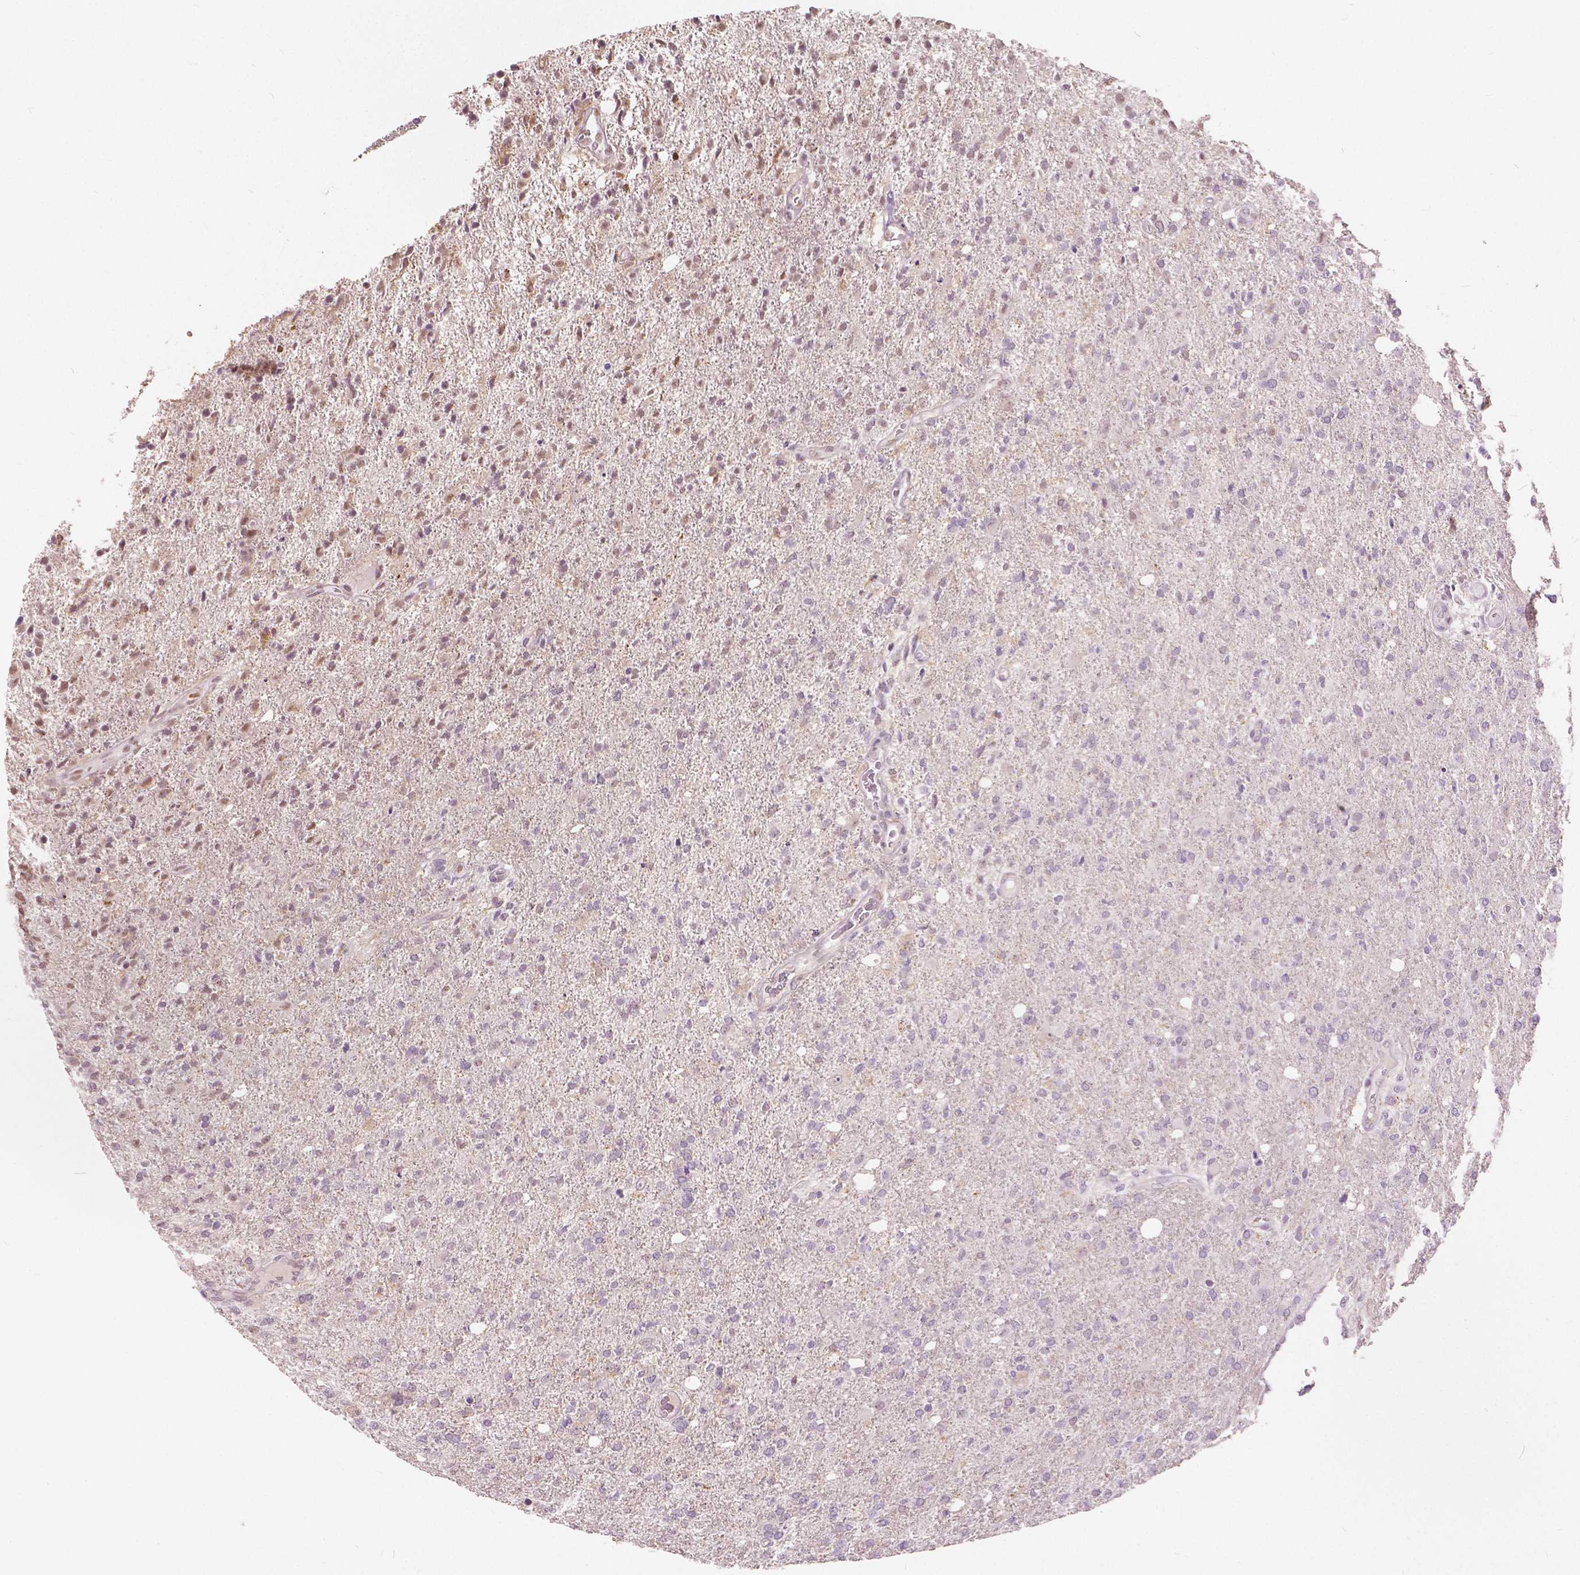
{"staining": {"intensity": "negative", "quantity": "none", "location": "none"}, "tissue": "glioma", "cell_type": "Tumor cells", "image_type": "cancer", "snomed": [{"axis": "morphology", "description": "Glioma, malignant, High grade"}, {"axis": "topography", "description": "Cerebral cortex"}], "caption": "The image reveals no staining of tumor cells in glioma.", "gene": "DLX6", "patient": {"sex": "male", "age": 70}}